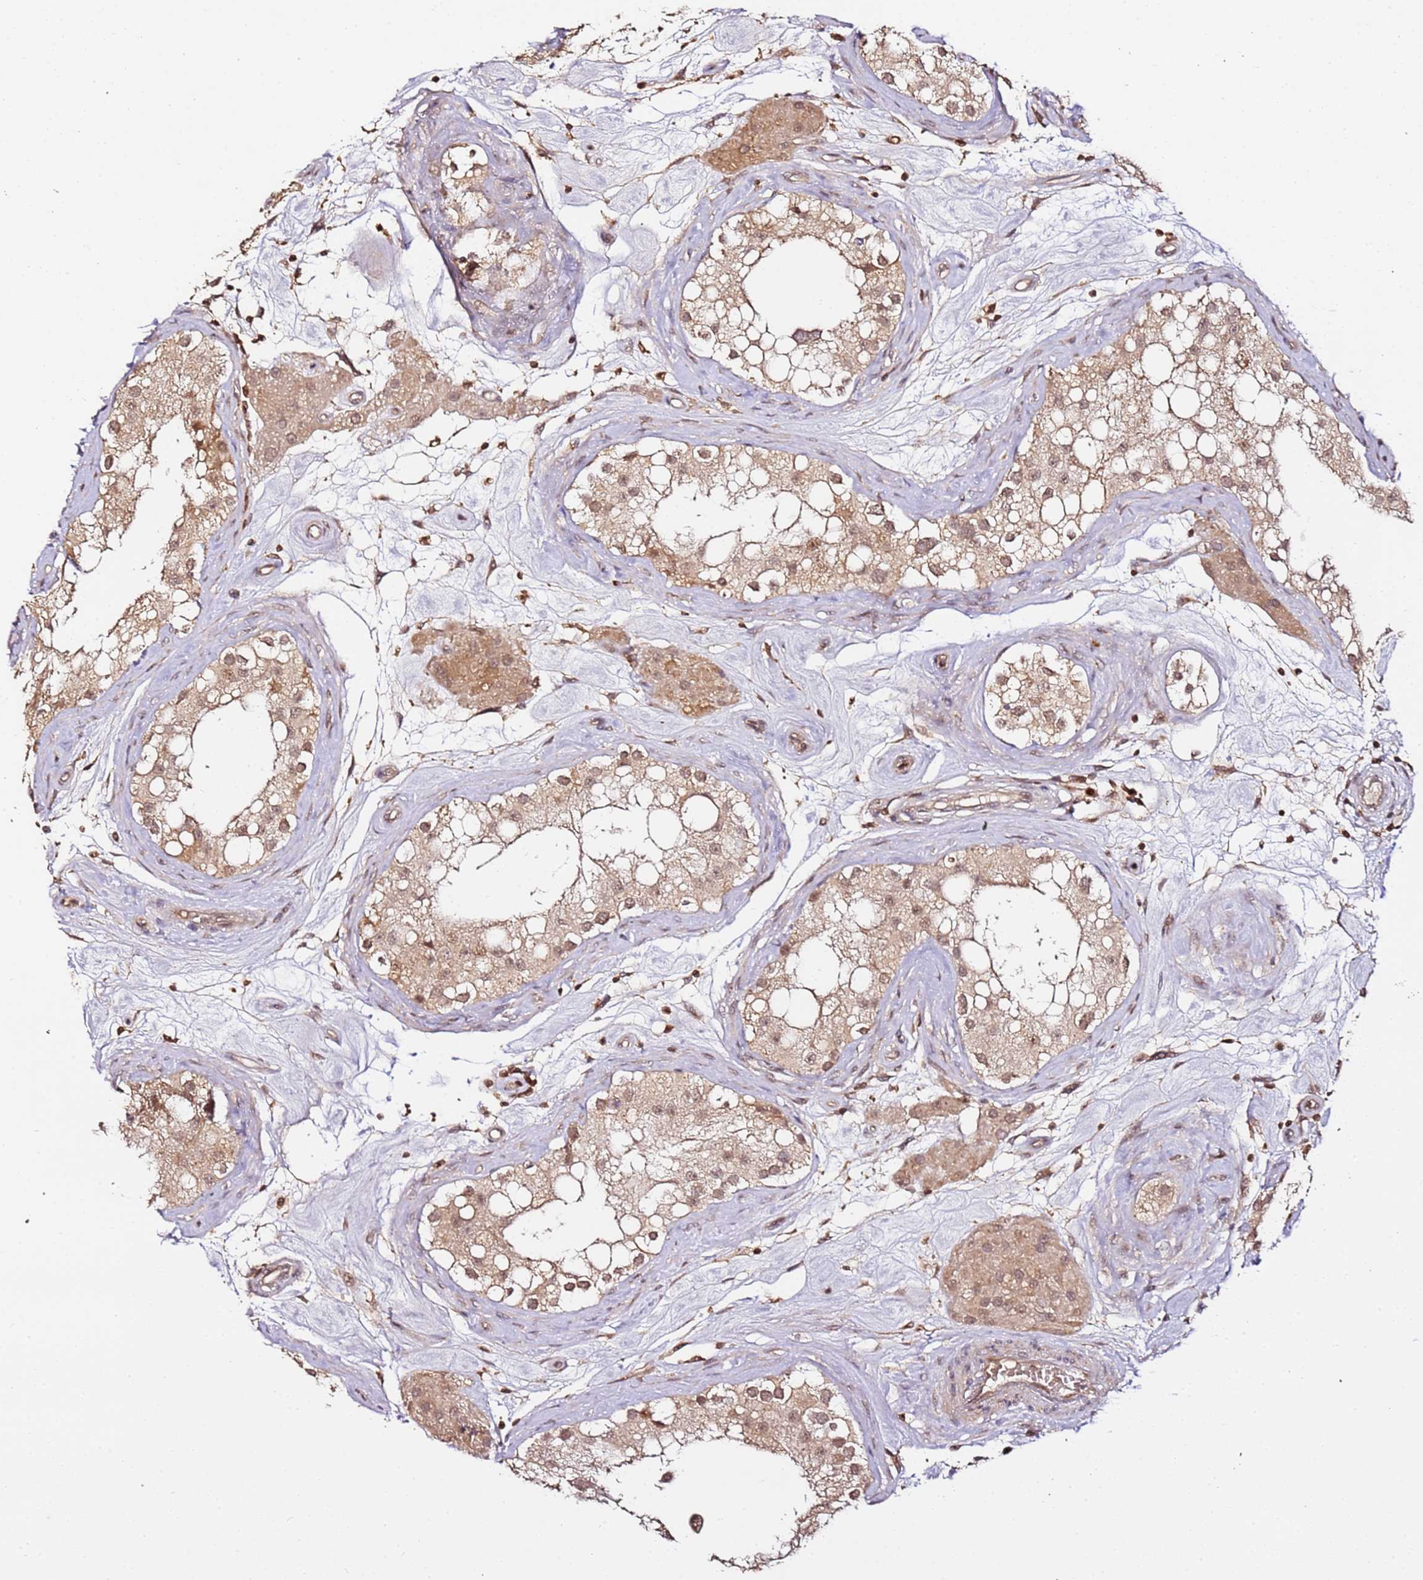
{"staining": {"intensity": "moderate", "quantity": "25%-75%", "location": "nuclear"}, "tissue": "testis", "cell_type": "Cells in seminiferous ducts", "image_type": "normal", "snomed": [{"axis": "morphology", "description": "Normal tissue, NOS"}, {"axis": "topography", "description": "Testis"}], "caption": "A photomicrograph of testis stained for a protein shows moderate nuclear brown staining in cells in seminiferous ducts.", "gene": "OR5V1", "patient": {"sex": "male", "age": 84}}